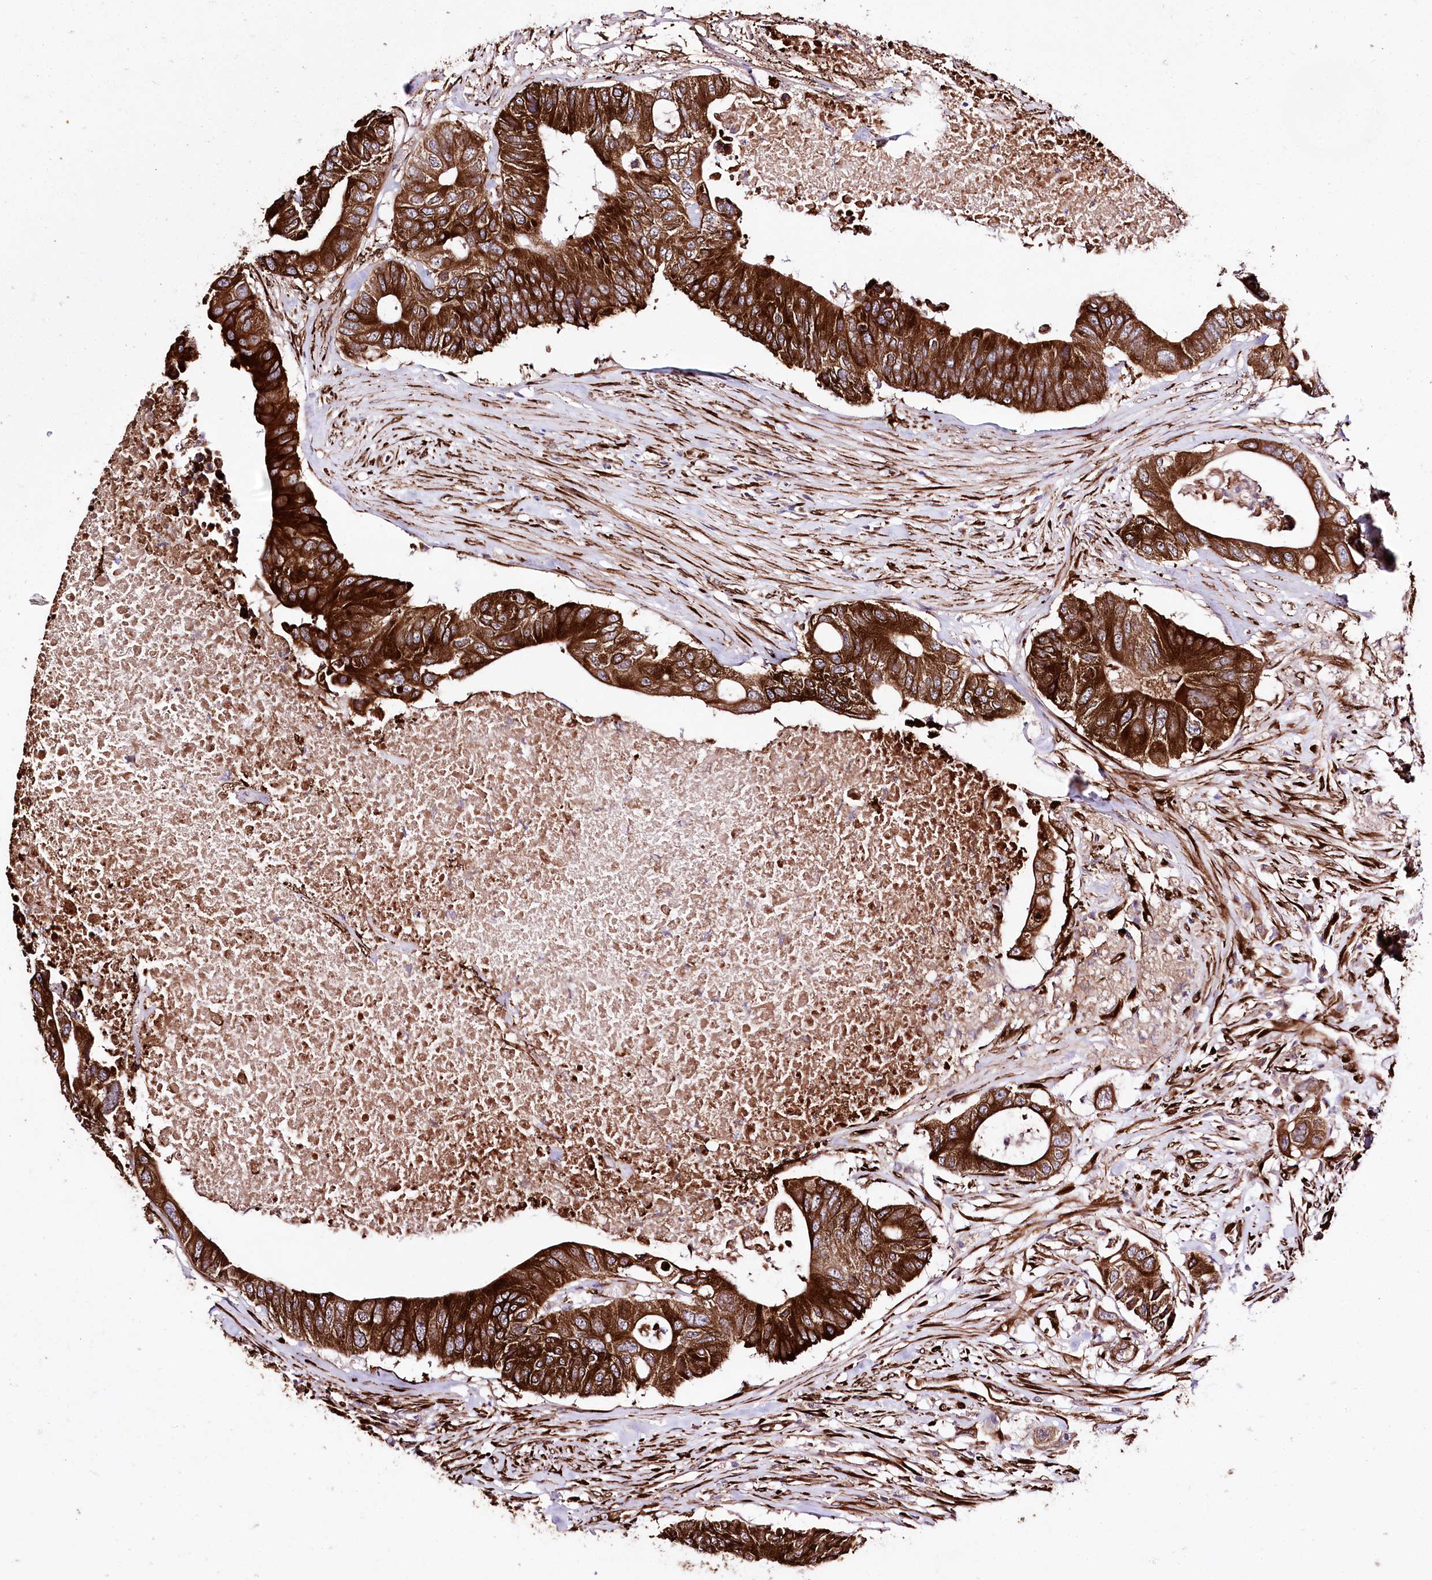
{"staining": {"intensity": "strong", "quantity": ">75%", "location": "cytoplasmic/membranous"}, "tissue": "colorectal cancer", "cell_type": "Tumor cells", "image_type": "cancer", "snomed": [{"axis": "morphology", "description": "Adenocarcinoma, NOS"}, {"axis": "topography", "description": "Colon"}], "caption": "Immunohistochemical staining of colorectal cancer (adenocarcinoma) shows high levels of strong cytoplasmic/membranous expression in about >75% of tumor cells.", "gene": "WWC1", "patient": {"sex": "male", "age": 71}}